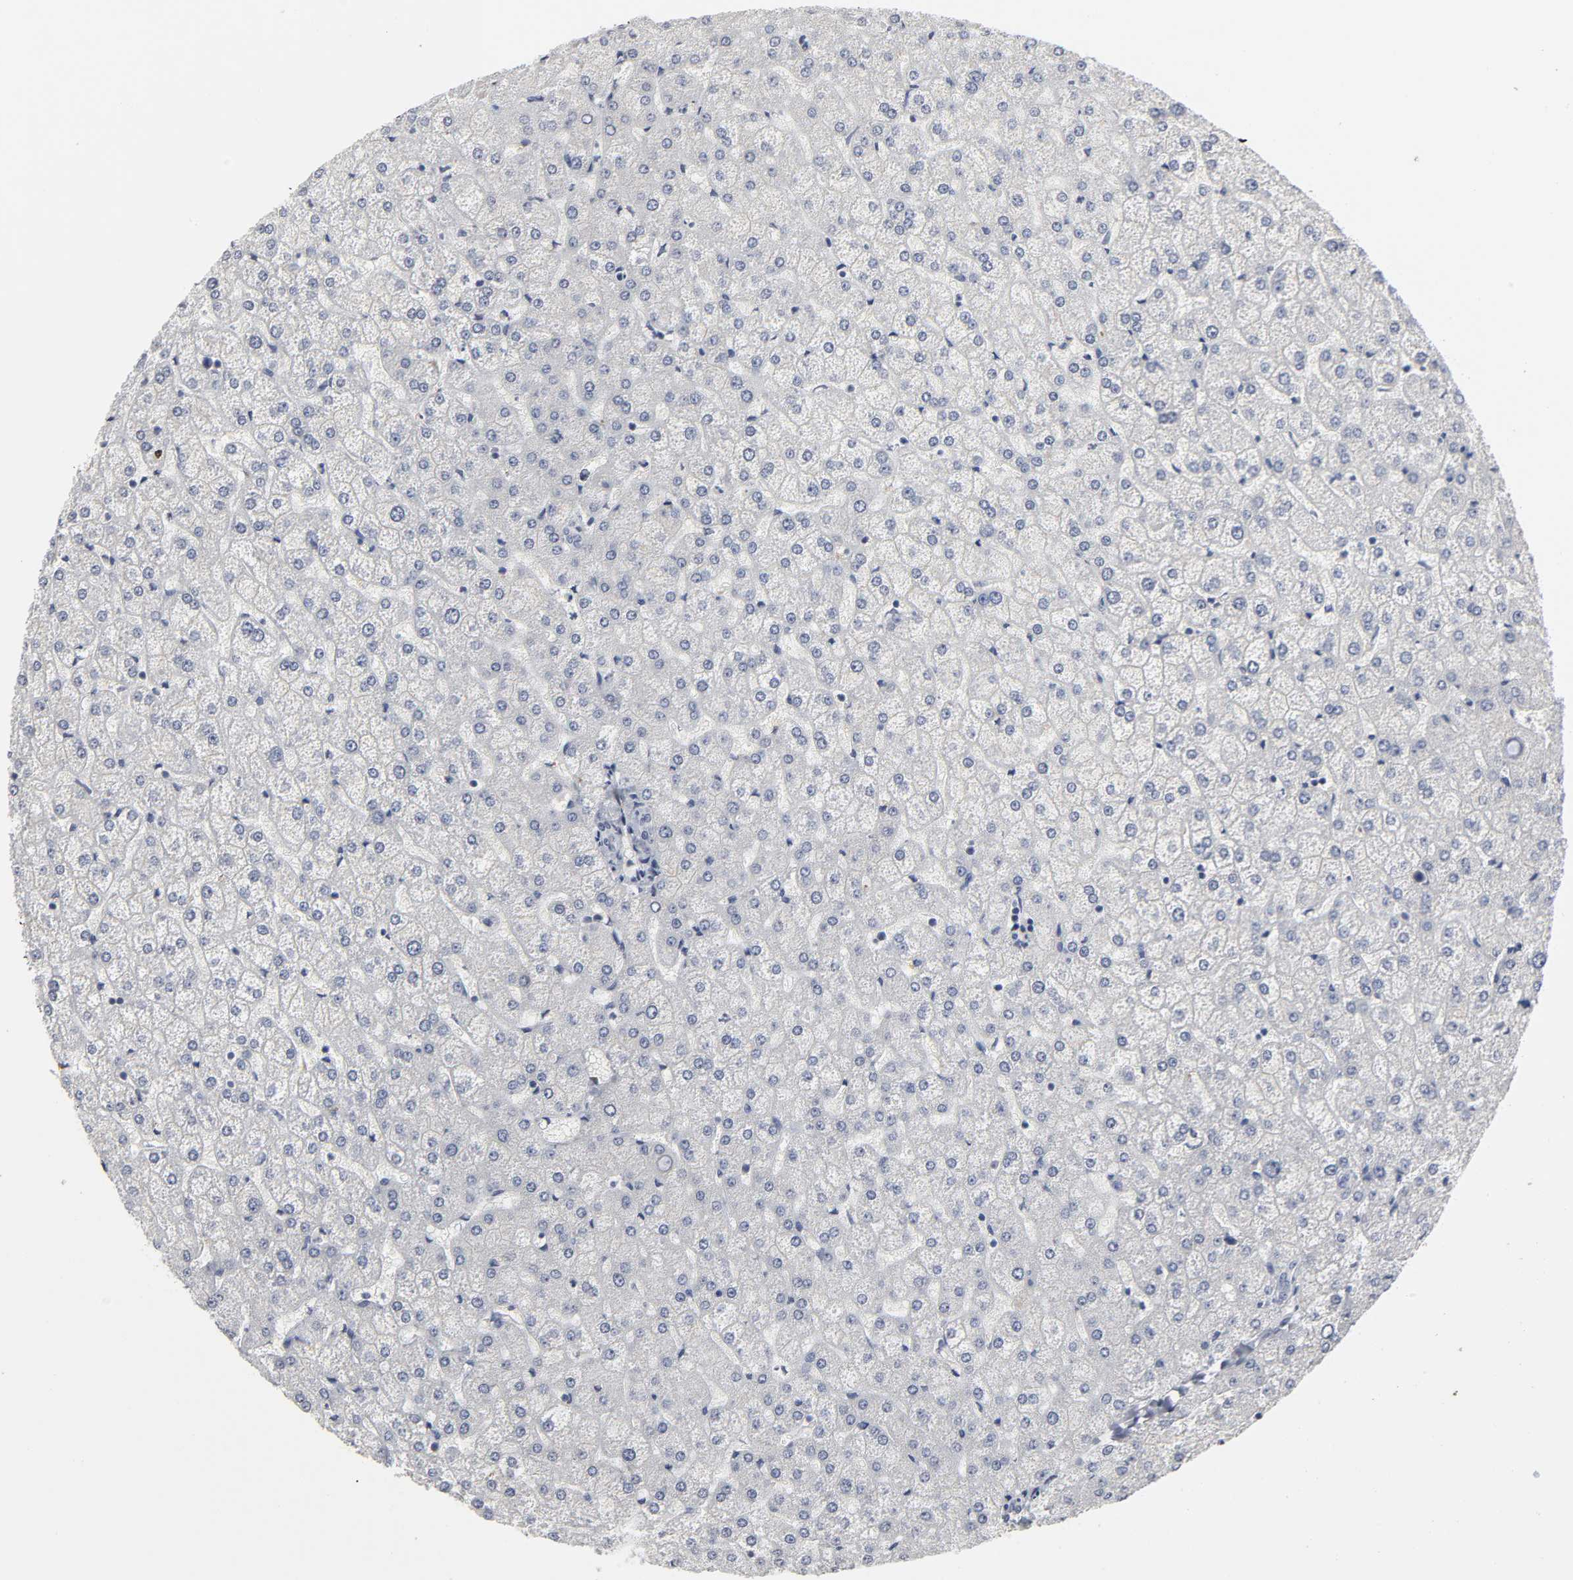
{"staining": {"intensity": "negative", "quantity": "none", "location": "none"}, "tissue": "liver", "cell_type": "Cholangiocytes", "image_type": "normal", "snomed": [{"axis": "morphology", "description": "Normal tissue, NOS"}, {"axis": "topography", "description": "Liver"}], "caption": "Protein analysis of normal liver shows no significant positivity in cholangiocytes.", "gene": "TCAP", "patient": {"sex": "female", "age": 32}}